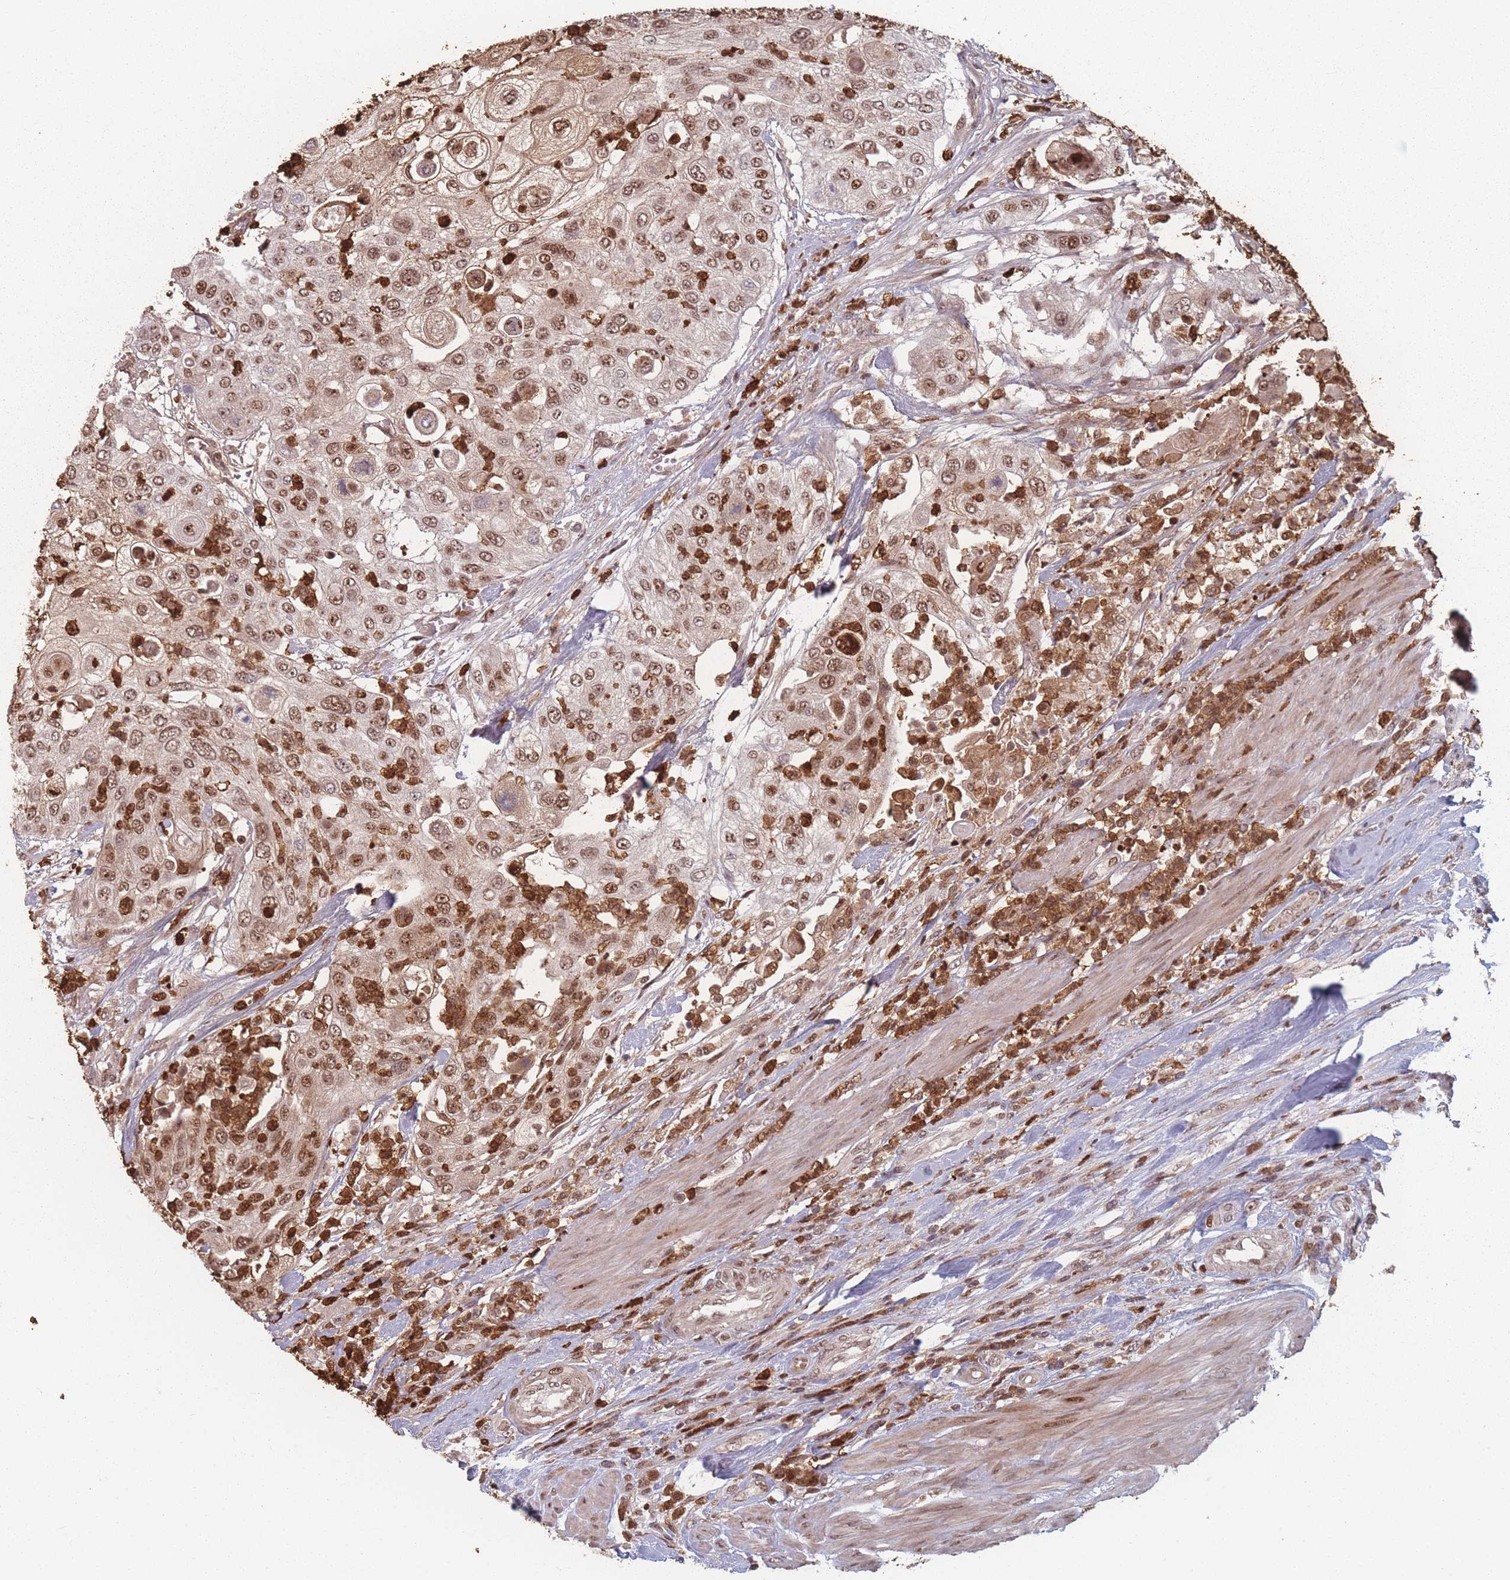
{"staining": {"intensity": "moderate", "quantity": ">75%", "location": "nuclear"}, "tissue": "urothelial cancer", "cell_type": "Tumor cells", "image_type": "cancer", "snomed": [{"axis": "morphology", "description": "Urothelial carcinoma, High grade"}, {"axis": "topography", "description": "Urinary bladder"}], "caption": "This is a photomicrograph of IHC staining of urothelial cancer, which shows moderate staining in the nuclear of tumor cells.", "gene": "WDR55", "patient": {"sex": "female", "age": 79}}